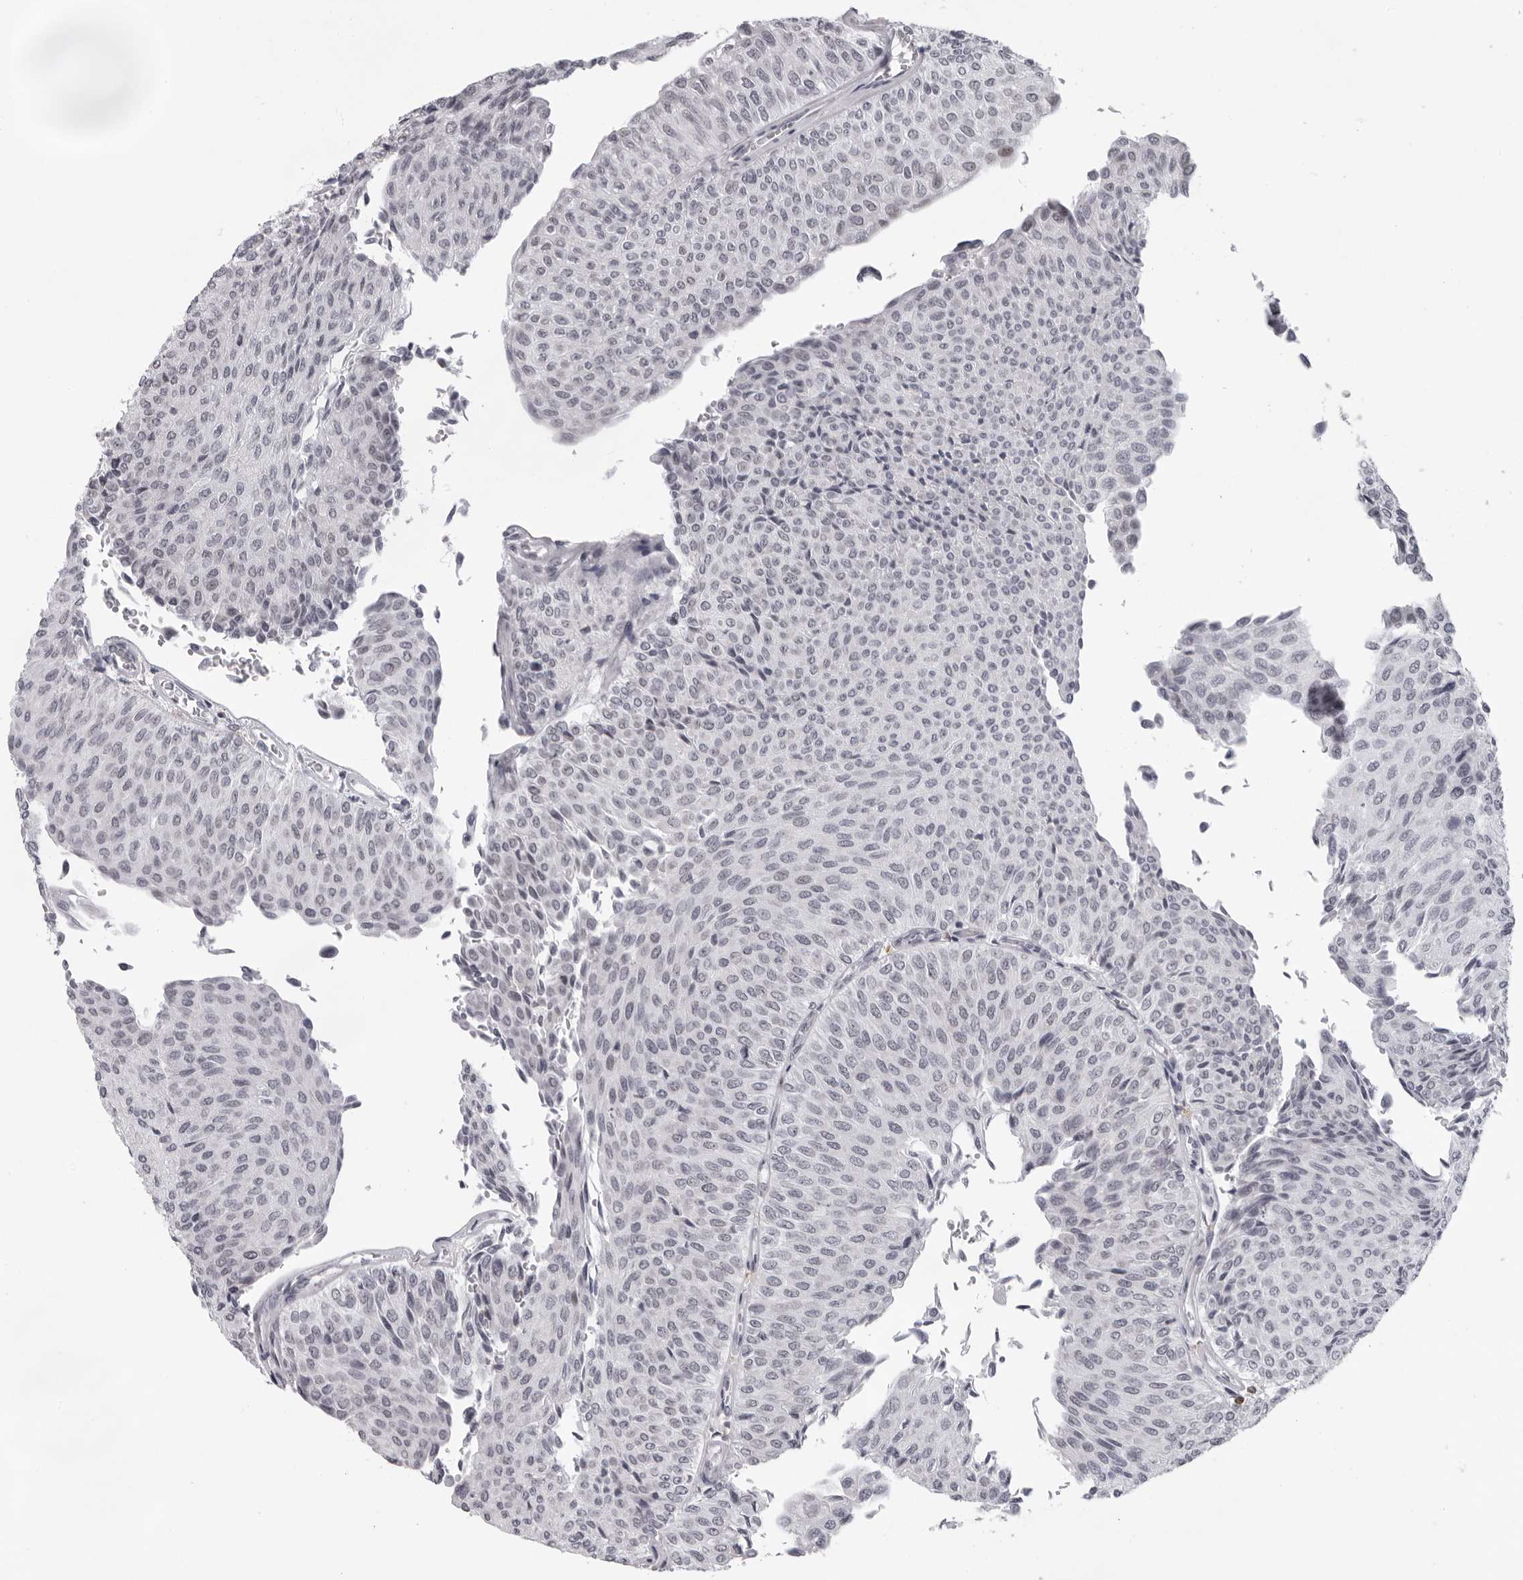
{"staining": {"intensity": "negative", "quantity": "none", "location": "none"}, "tissue": "urothelial cancer", "cell_type": "Tumor cells", "image_type": "cancer", "snomed": [{"axis": "morphology", "description": "Urothelial carcinoma, Low grade"}, {"axis": "topography", "description": "Urinary bladder"}], "caption": "There is no significant expression in tumor cells of low-grade urothelial carcinoma. Brightfield microscopy of immunohistochemistry (IHC) stained with DAB (brown) and hematoxylin (blue), captured at high magnification.", "gene": "EXOSC10", "patient": {"sex": "male", "age": 78}}